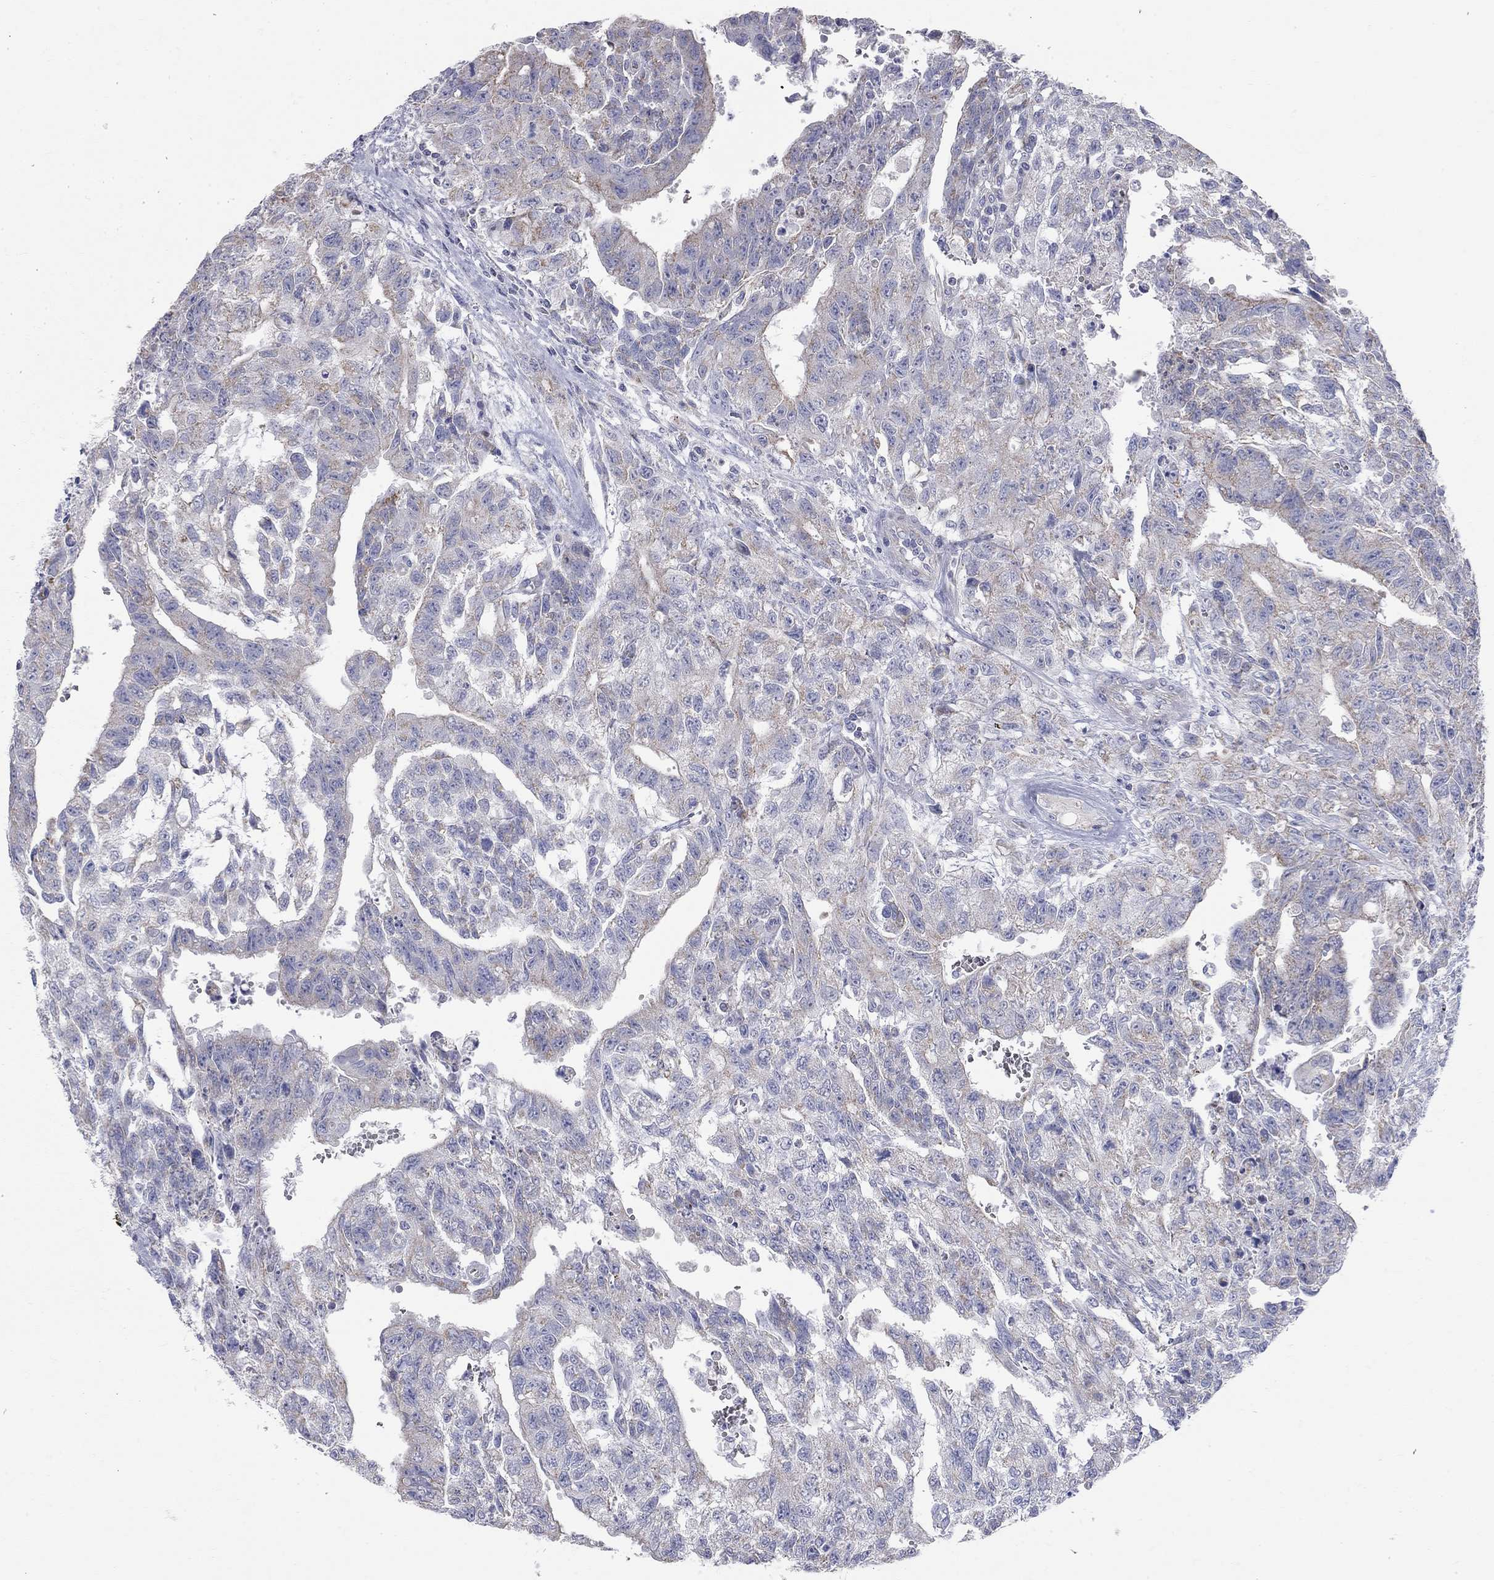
{"staining": {"intensity": "weak", "quantity": "25%-75%", "location": "cytoplasmic/membranous"}, "tissue": "testis cancer", "cell_type": "Tumor cells", "image_type": "cancer", "snomed": [{"axis": "morphology", "description": "Carcinoma, Embryonal, NOS"}, {"axis": "topography", "description": "Testis"}], "caption": "Immunohistochemistry (DAB) staining of human testis embryonal carcinoma exhibits weak cytoplasmic/membranous protein positivity in about 25%-75% of tumor cells. (brown staining indicates protein expression, while blue staining denotes nuclei).", "gene": "CFAP161", "patient": {"sex": "male", "age": 24}}